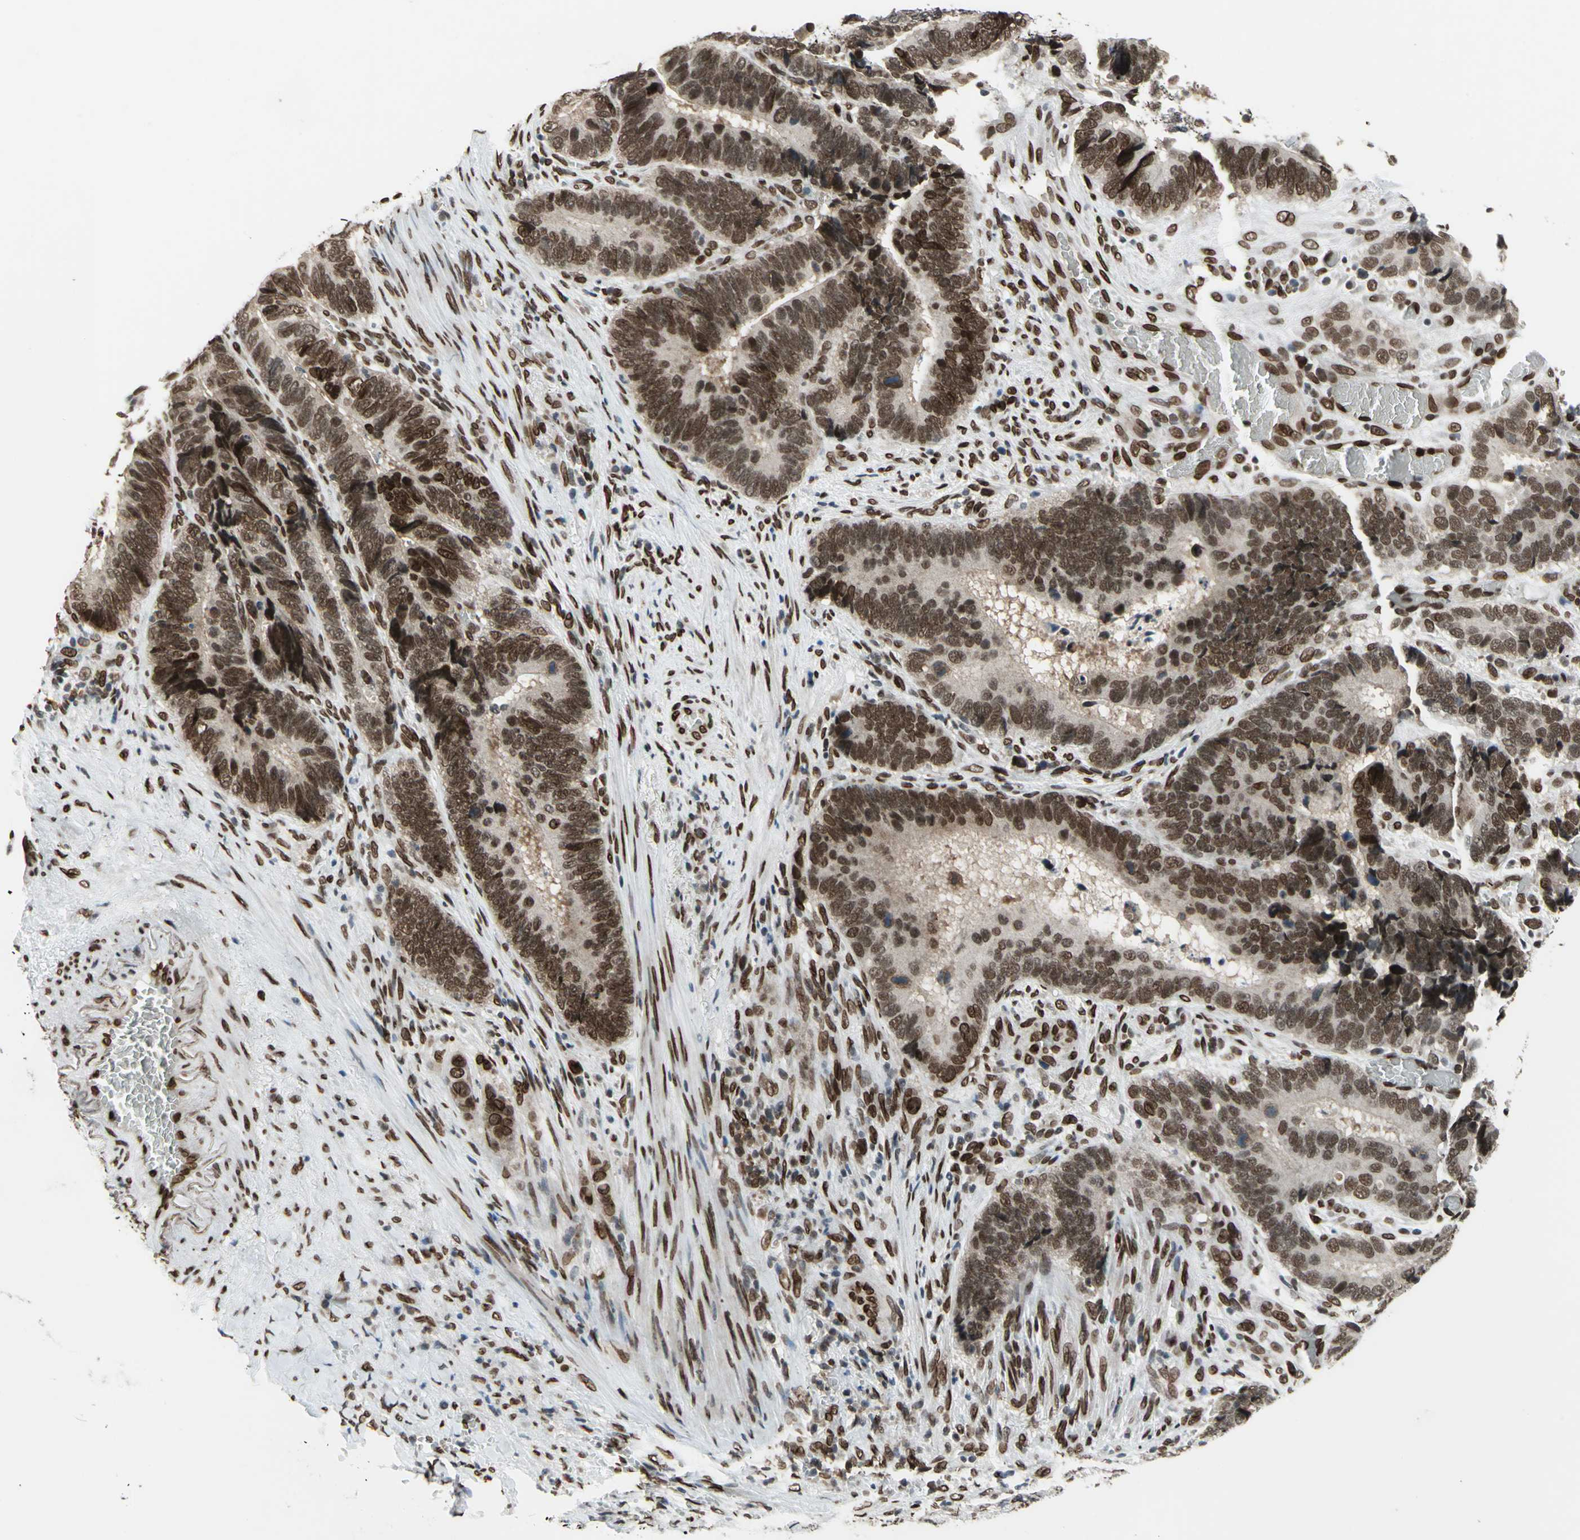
{"staining": {"intensity": "strong", "quantity": ">75%", "location": "nuclear"}, "tissue": "colorectal cancer", "cell_type": "Tumor cells", "image_type": "cancer", "snomed": [{"axis": "morphology", "description": "Adenocarcinoma, NOS"}, {"axis": "topography", "description": "Colon"}], "caption": "Immunohistochemical staining of adenocarcinoma (colorectal) demonstrates strong nuclear protein staining in approximately >75% of tumor cells.", "gene": "ISY1", "patient": {"sex": "male", "age": 72}}